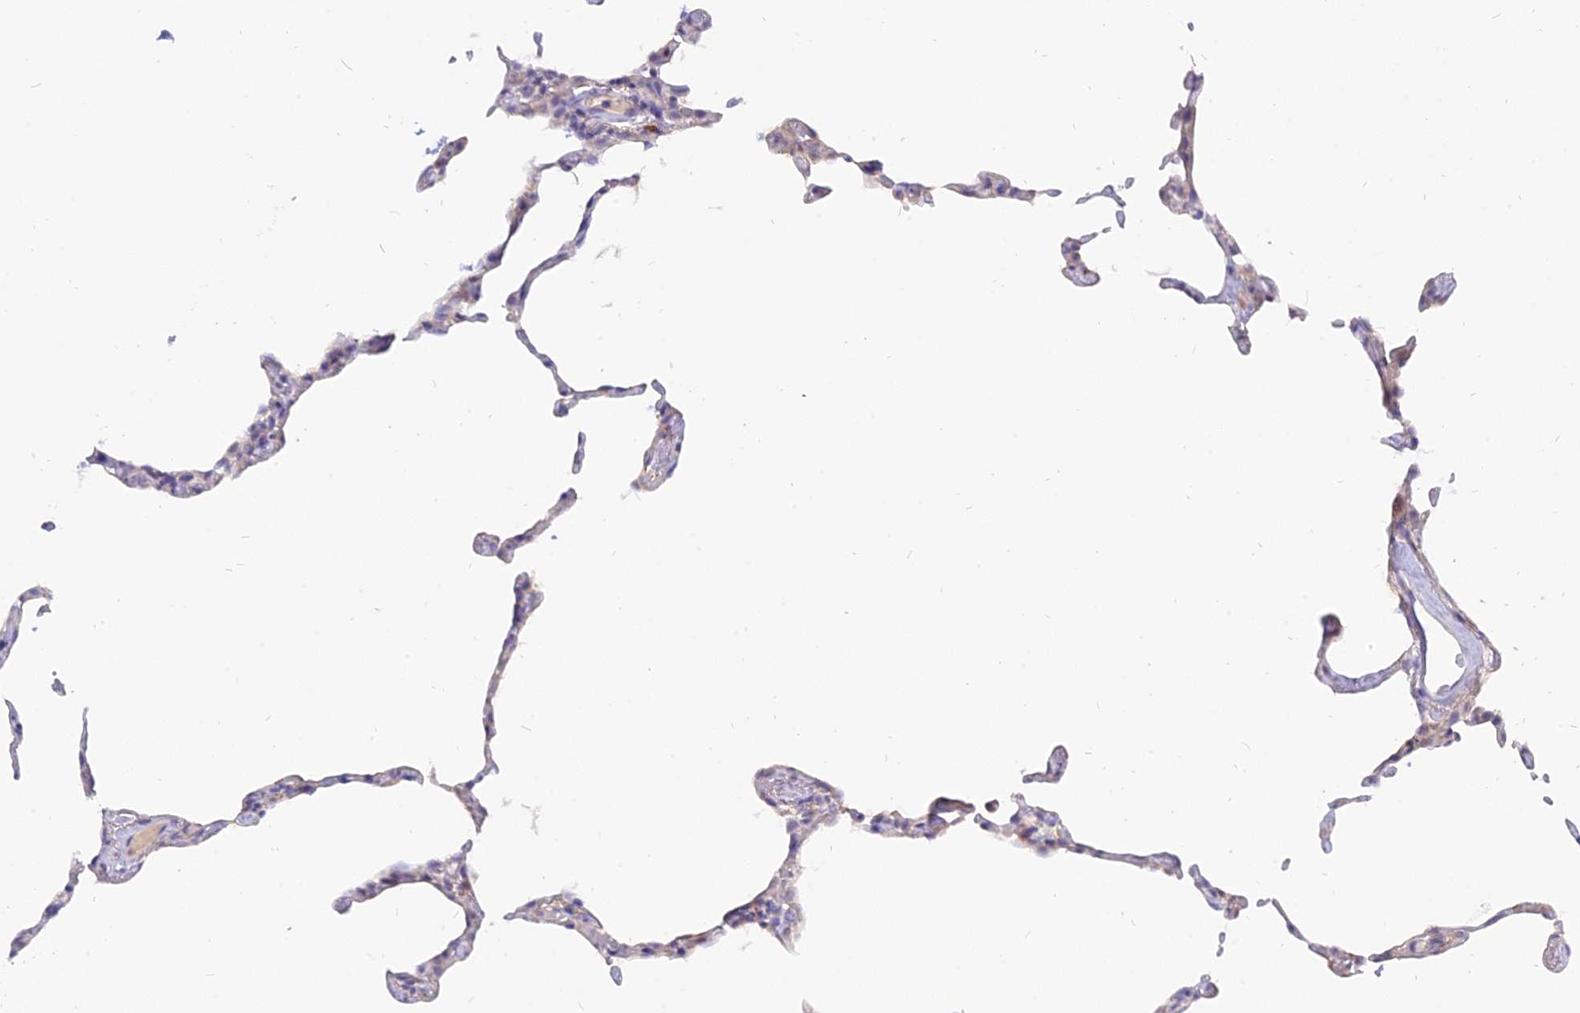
{"staining": {"intensity": "negative", "quantity": "none", "location": "none"}, "tissue": "lung", "cell_type": "Alveolar cells", "image_type": "normal", "snomed": [{"axis": "morphology", "description": "Normal tissue, NOS"}, {"axis": "topography", "description": "Lung"}], "caption": "This is a photomicrograph of immunohistochemistry staining of benign lung, which shows no staining in alveolar cells. Brightfield microscopy of immunohistochemistry (IHC) stained with DAB (brown) and hematoxylin (blue), captured at high magnification.", "gene": "MBD3L1", "patient": {"sex": "female", "age": 57}}